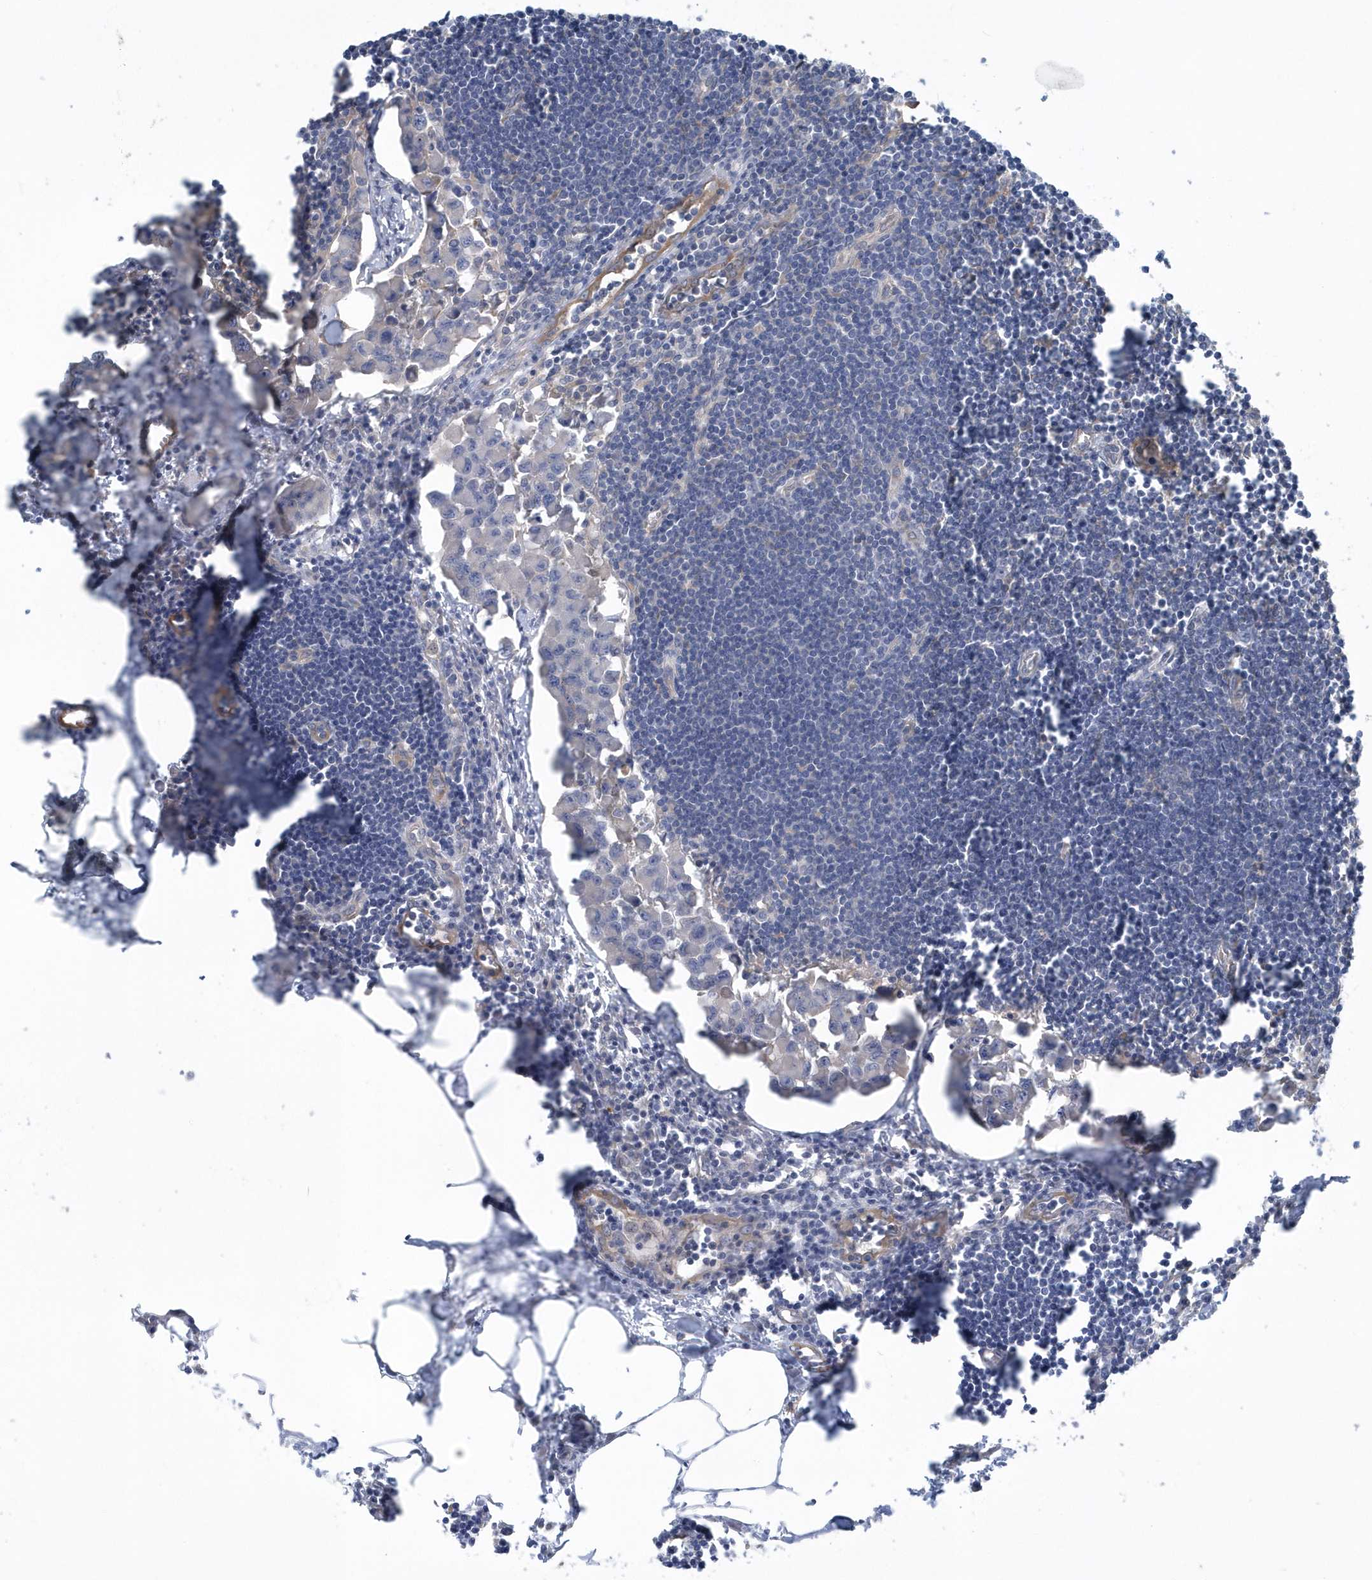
{"staining": {"intensity": "negative", "quantity": "none", "location": "none"}, "tissue": "lymph node", "cell_type": "Germinal center cells", "image_type": "normal", "snomed": [{"axis": "morphology", "description": "Normal tissue, NOS"}, {"axis": "morphology", "description": "Malignant melanoma, Metastatic site"}, {"axis": "topography", "description": "Lymph node"}], "caption": "DAB (3,3'-diaminobenzidine) immunohistochemical staining of normal lymph node exhibits no significant staining in germinal center cells. (Immunohistochemistry (ihc), brightfield microscopy, high magnification).", "gene": "RAI14", "patient": {"sex": "male", "age": 41}}